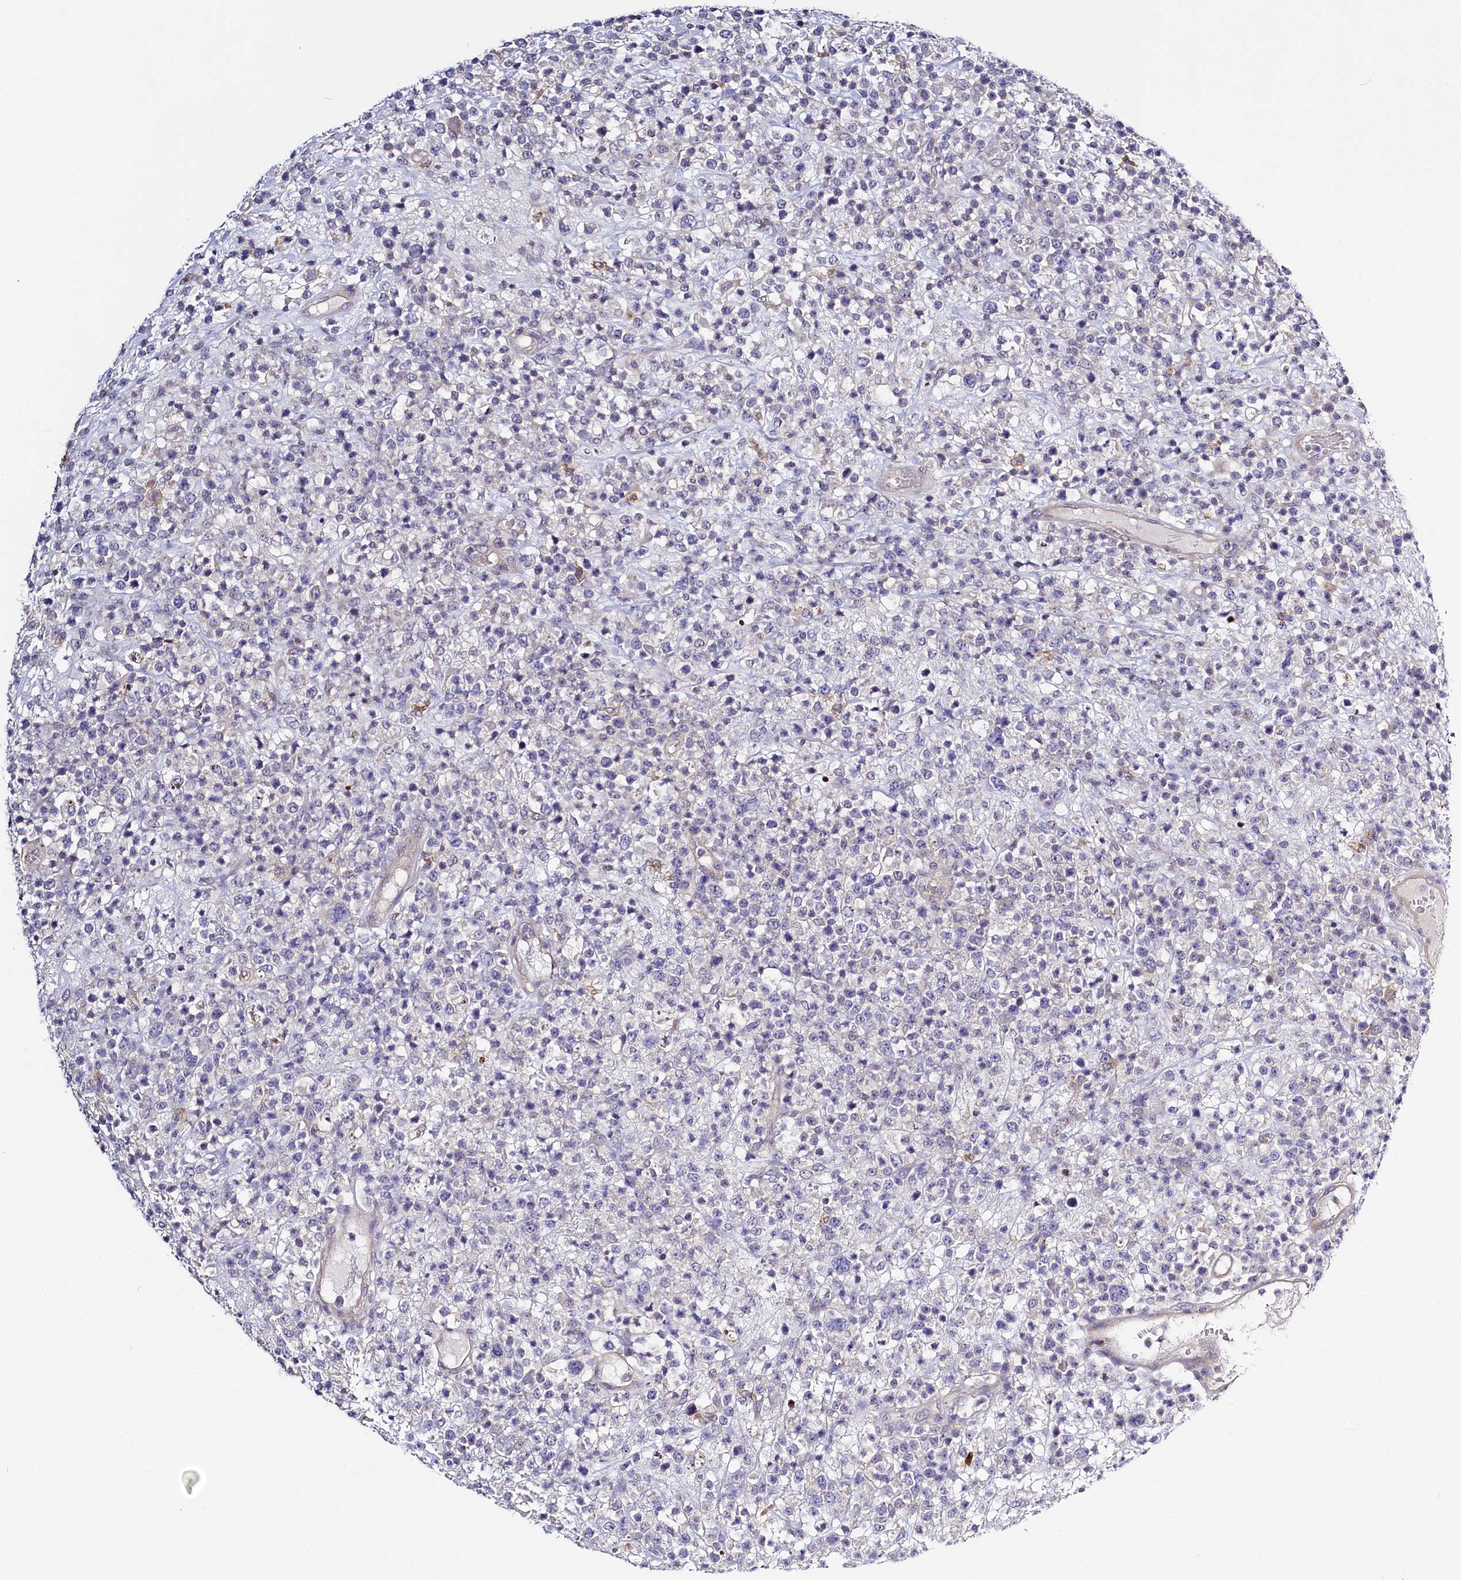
{"staining": {"intensity": "negative", "quantity": "none", "location": "none"}, "tissue": "lymphoma", "cell_type": "Tumor cells", "image_type": "cancer", "snomed": [{"axis": "morphology", "description": "Malignant lymphoma, non-Hodgkin's type, High grade"}, {"axis": "topography", "description": "Colon"}], "caption": "High power microscopy histopathology image of an IHC micrograph of high-grade malignant lymphoma, non-Hodgkin's type, revealing no significant staining in tumor cells.", "gene": "PDE6D", "patient": {"sex": "female", "age": 53}}